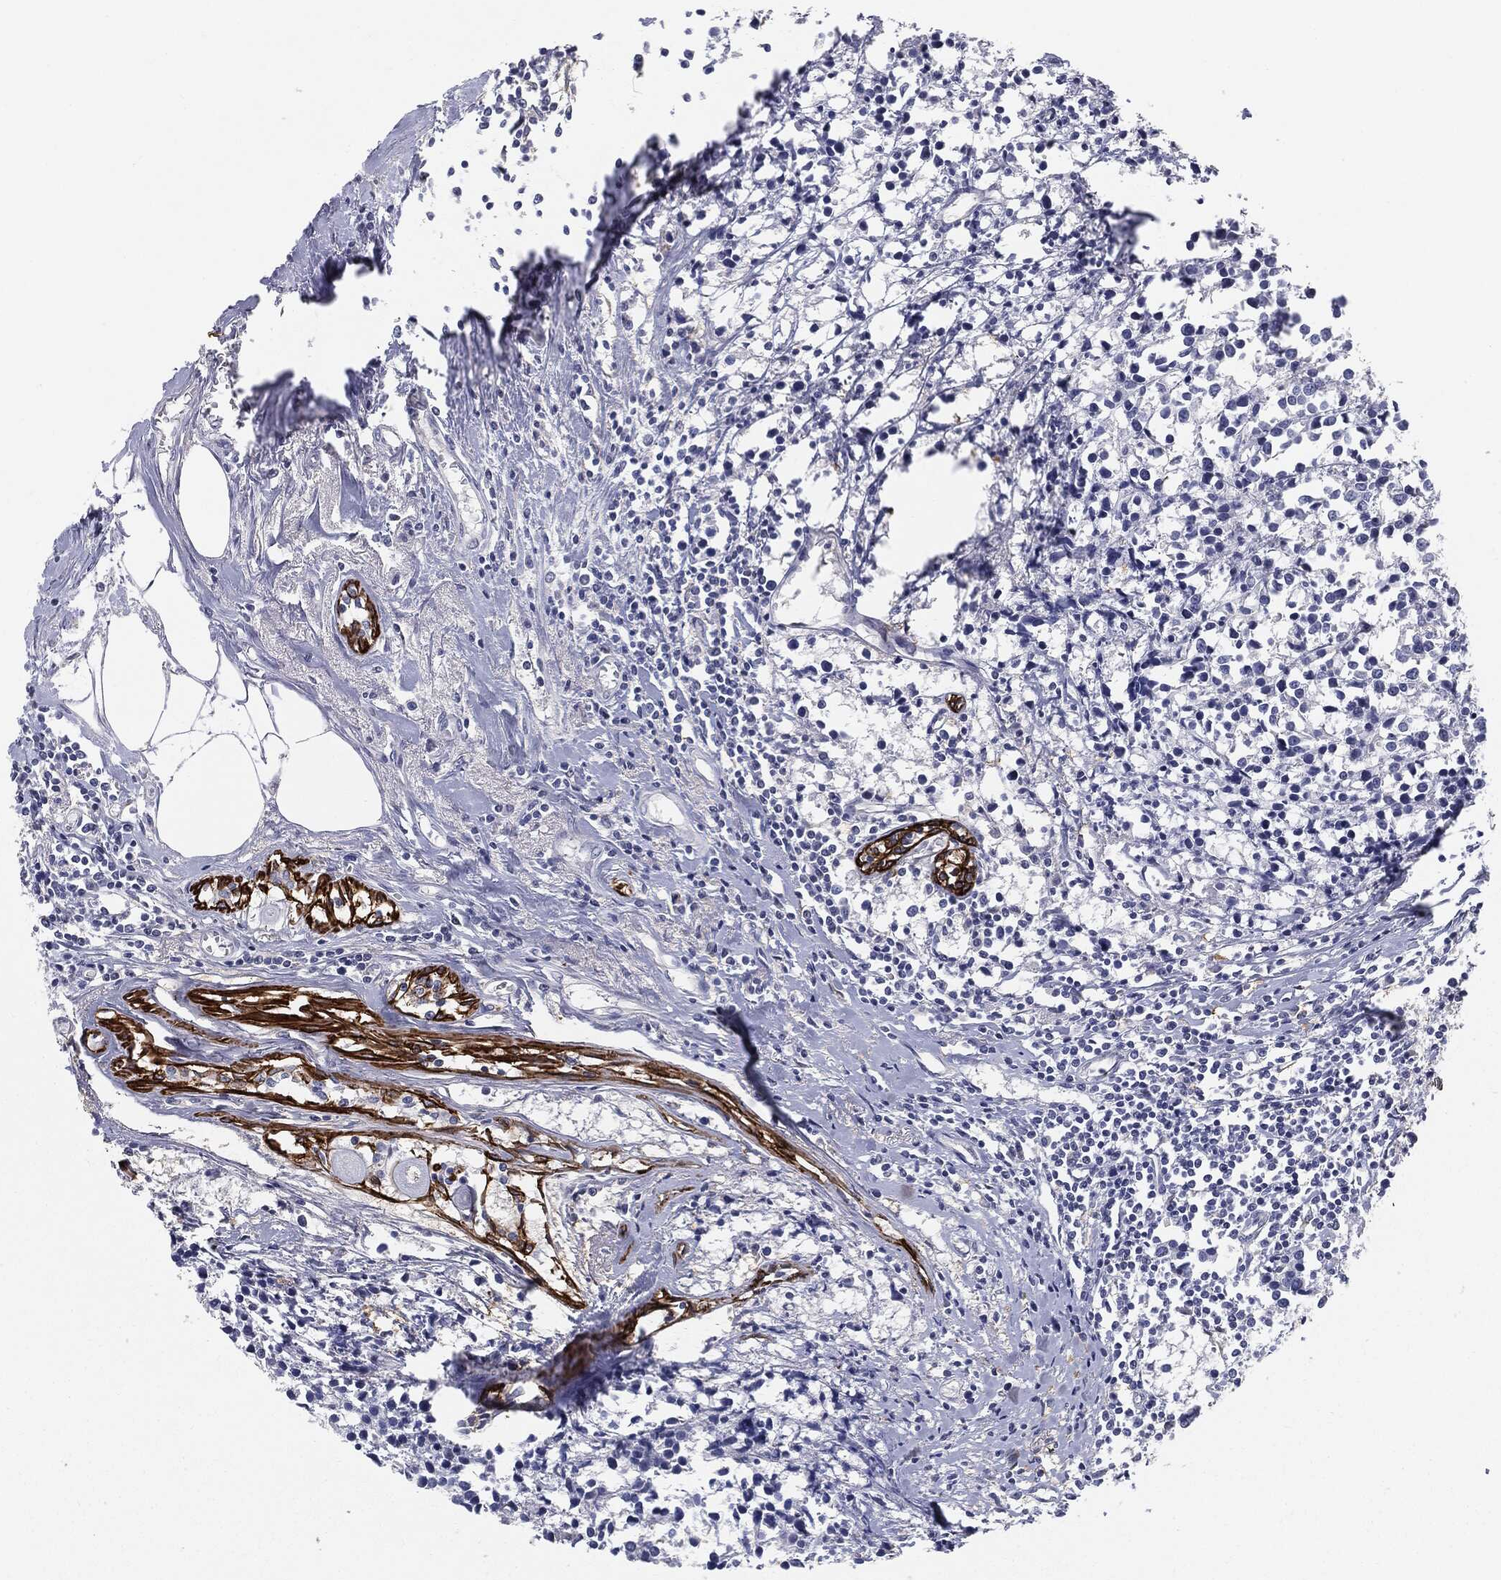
{"staining": {"intensity": "negative", "quantity": "none", "location": "none"}, "tissue": "breast cancer", "cell_type": "Tumor cells", "image_type": "cancer", "snomed": [{"axis": "morphology", "description": "Duct carcinoma"}, {"axis": "topography", "description": "Breast"}], "caption": "This is a histopathology image of IHC staining of breast cancer, which shows no expression in tumor cells.", "gene": "KRT5", "patient": {"sex": "female", "age": 80}}